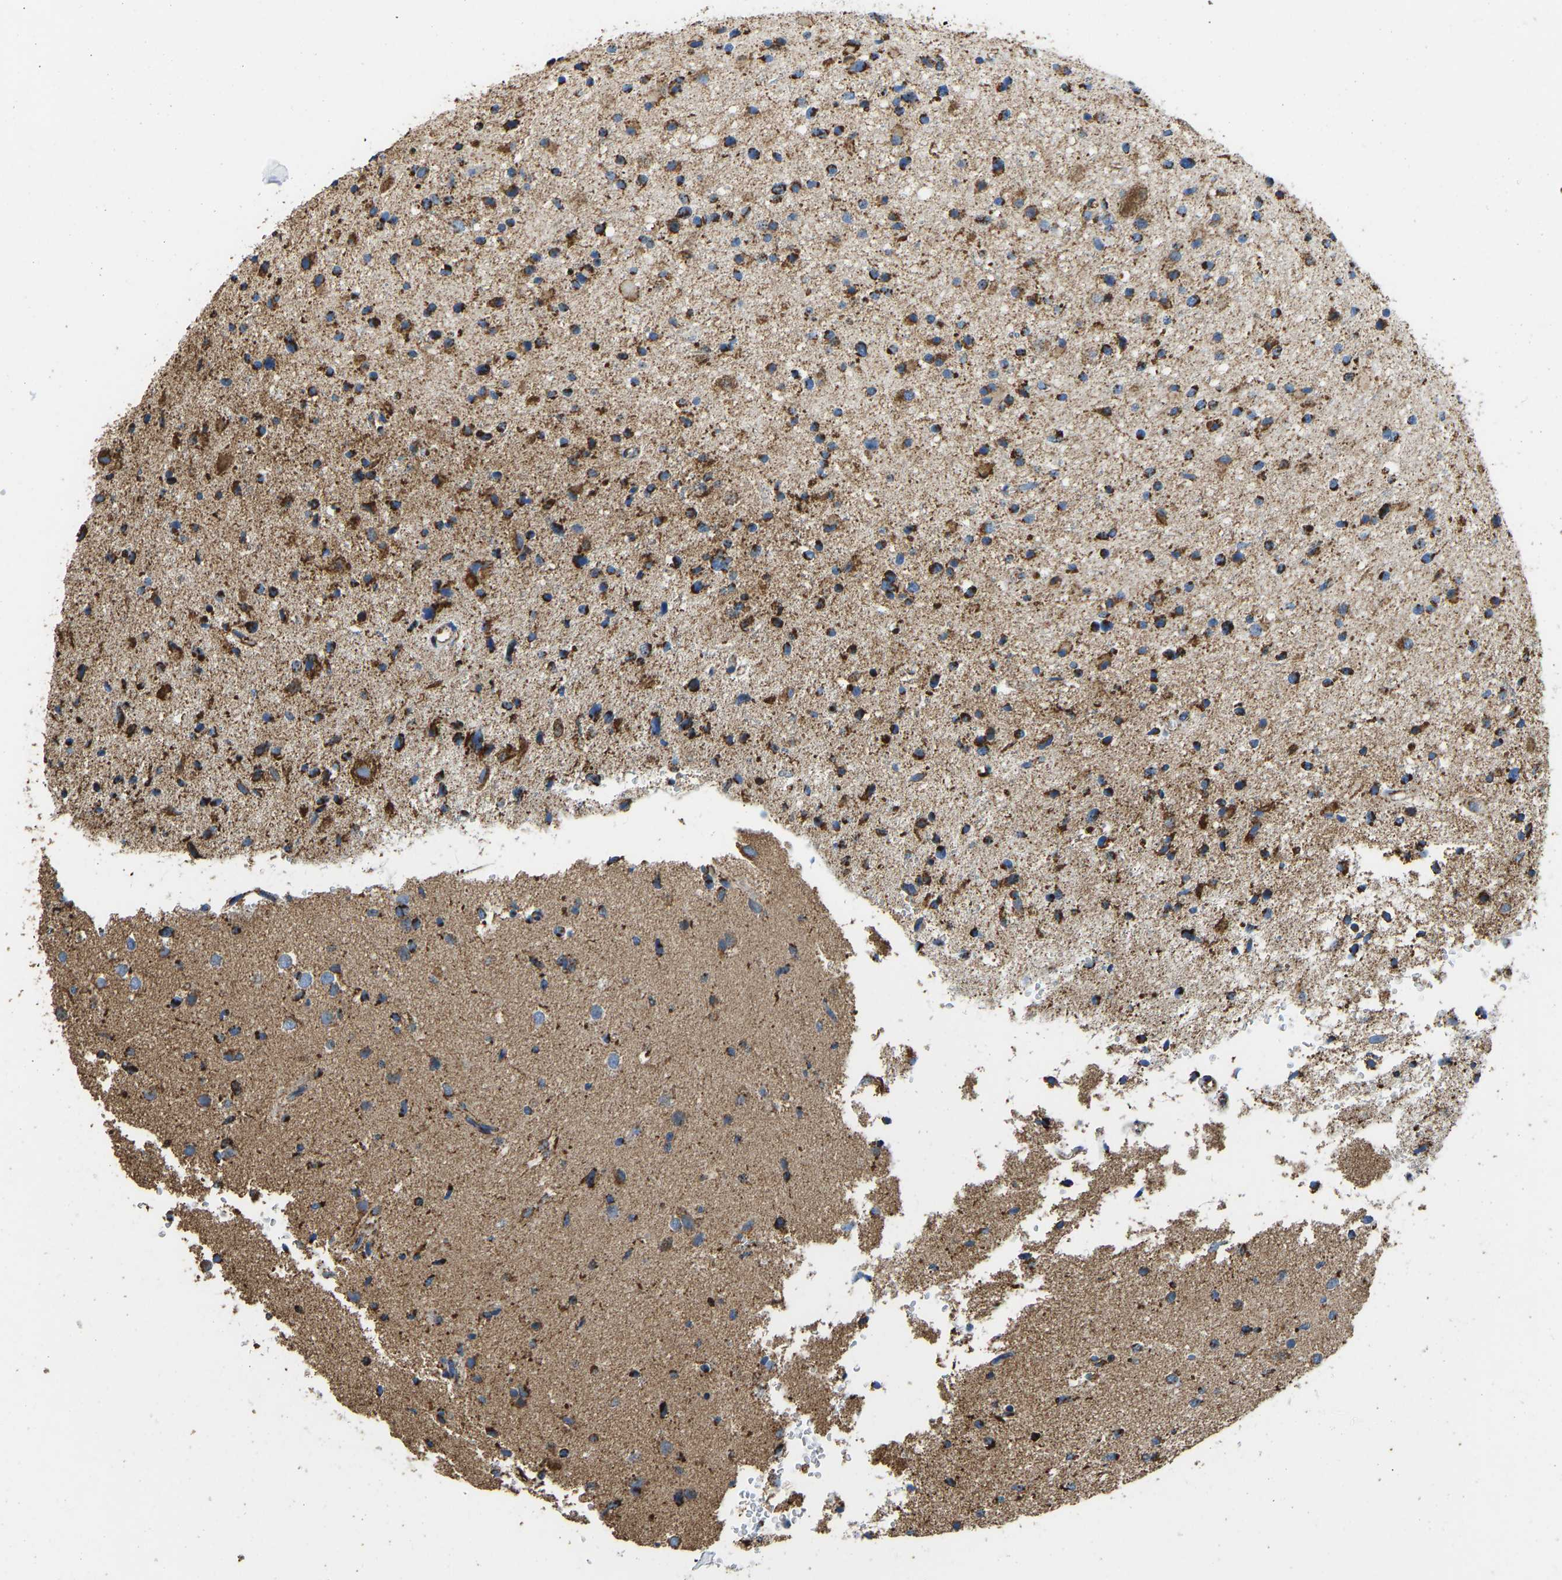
{"staining": {"intensity": "strong", "quantity": ">75%", "location": "cytoplasmic/membranous"}, "tissue": "glioma", "cell_type": "Tumor cells", "image_type": "cancer", "snomed": [{"axis": "morphology", "description": "Glioma, malignant, High grade"}, {"axis": "topography", "description": "Brain"}], "caption": "Approximately >75% of tumor cells in human malignant glioma (high-grade) exhibit strong cytoplasmic/membranous protein expression as visualized by brown immunohistochemical staining.", "gene": "IRX6", "patient": {"sex": "male", "age": 33}}